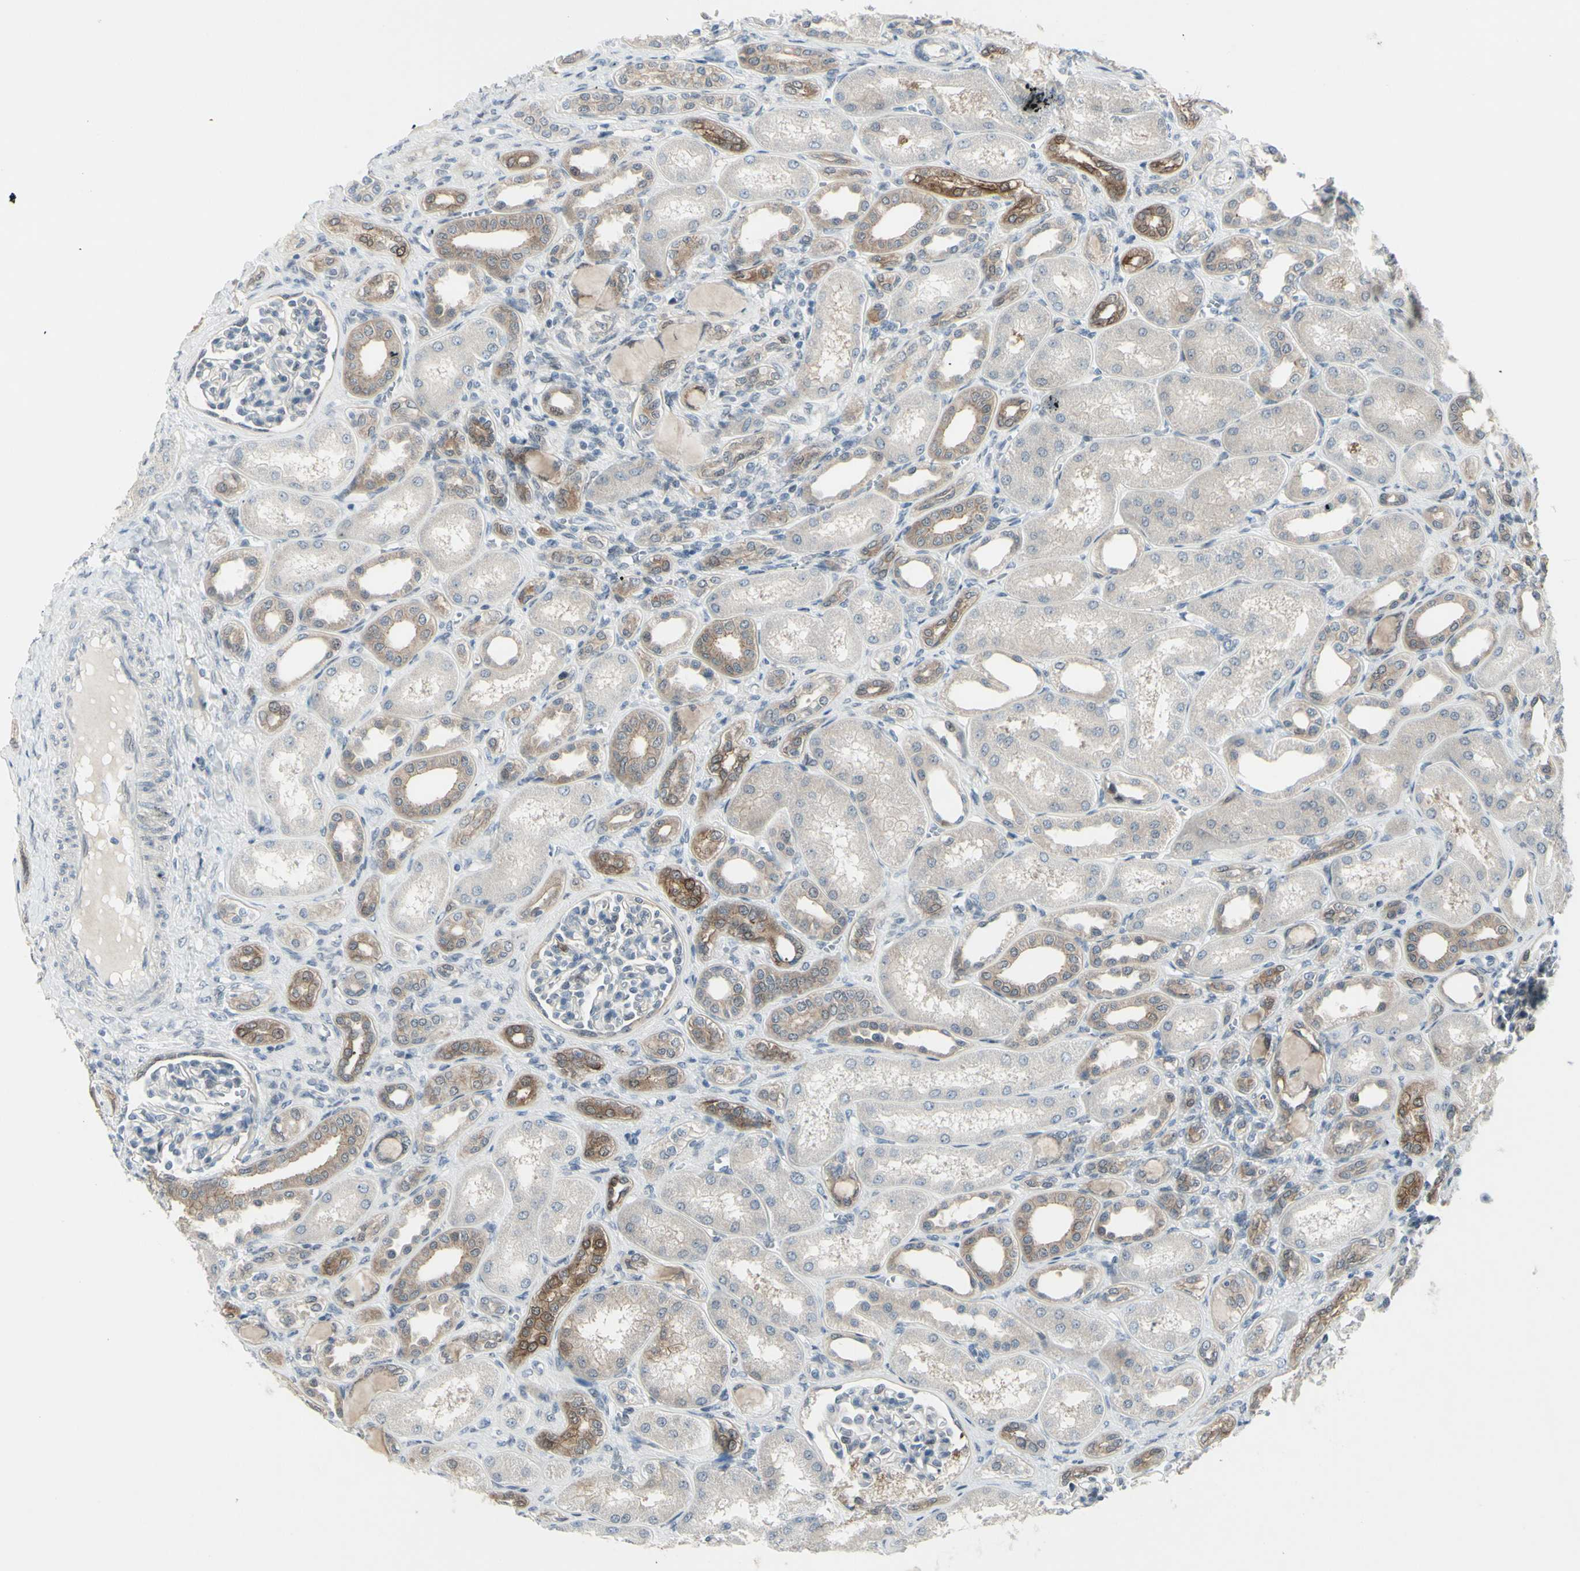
{"staining": {"intensity": "negative", "quantity": "none", "location": "none"}, "tissue": "kidney", "cell_type": "Cells in glomeruli", "image_type": "normal", "snomed": [{"axis": "morphology", "description": "Normal tissue, NOS"}, {"axis": "topography", "description": "Kidney"}], "caption": "This is an immunohistochemistry (IHC) micrograph of normal human kidney. There is no positivity in cells in glomeruli.", "gene": "ETNK1", "patient": {"sex": "male", "age": 7}}